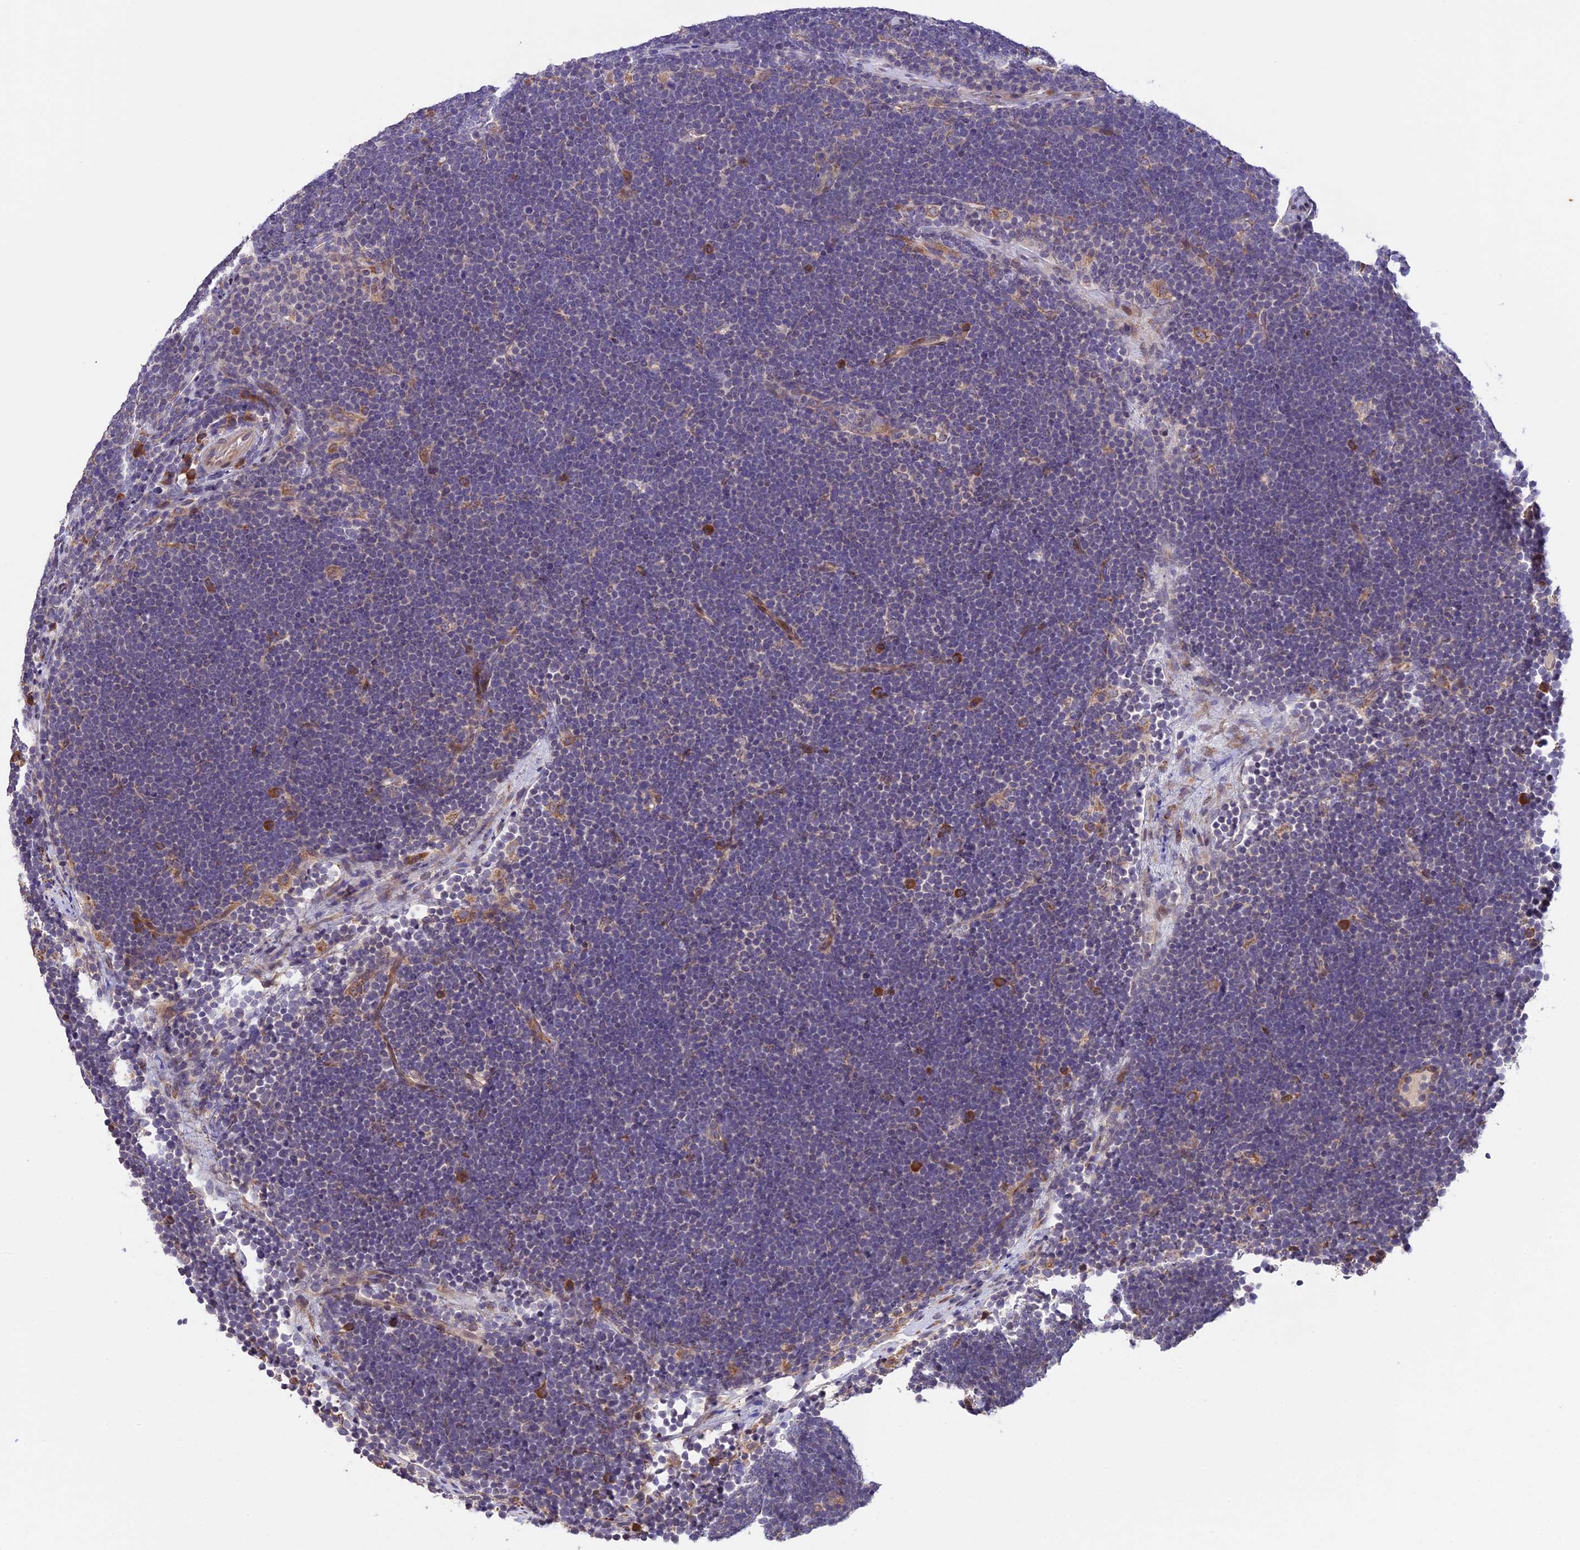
{"staining": {"intensity": "negative", "quantity": "none", "location": "none"}, "tissue": "lymphoma", "cell_type": "Tumor cells", "image_type": "cancer", "snomed": [{"axis": "morphology", "description": "Malignant lymphoma, non-Hodgkin's type, High grade"}, {"axis": "topography", "description": "Lymph node"}], "caption": "Tumor cells are negative for protein expression in human high-grade malignant lymphoma, non-Hodgkin's type. (IHC, brightfield microscopy, high magnification).", "gene": "DMRTA2", "patient": {"sex": "male", "age": 13}}